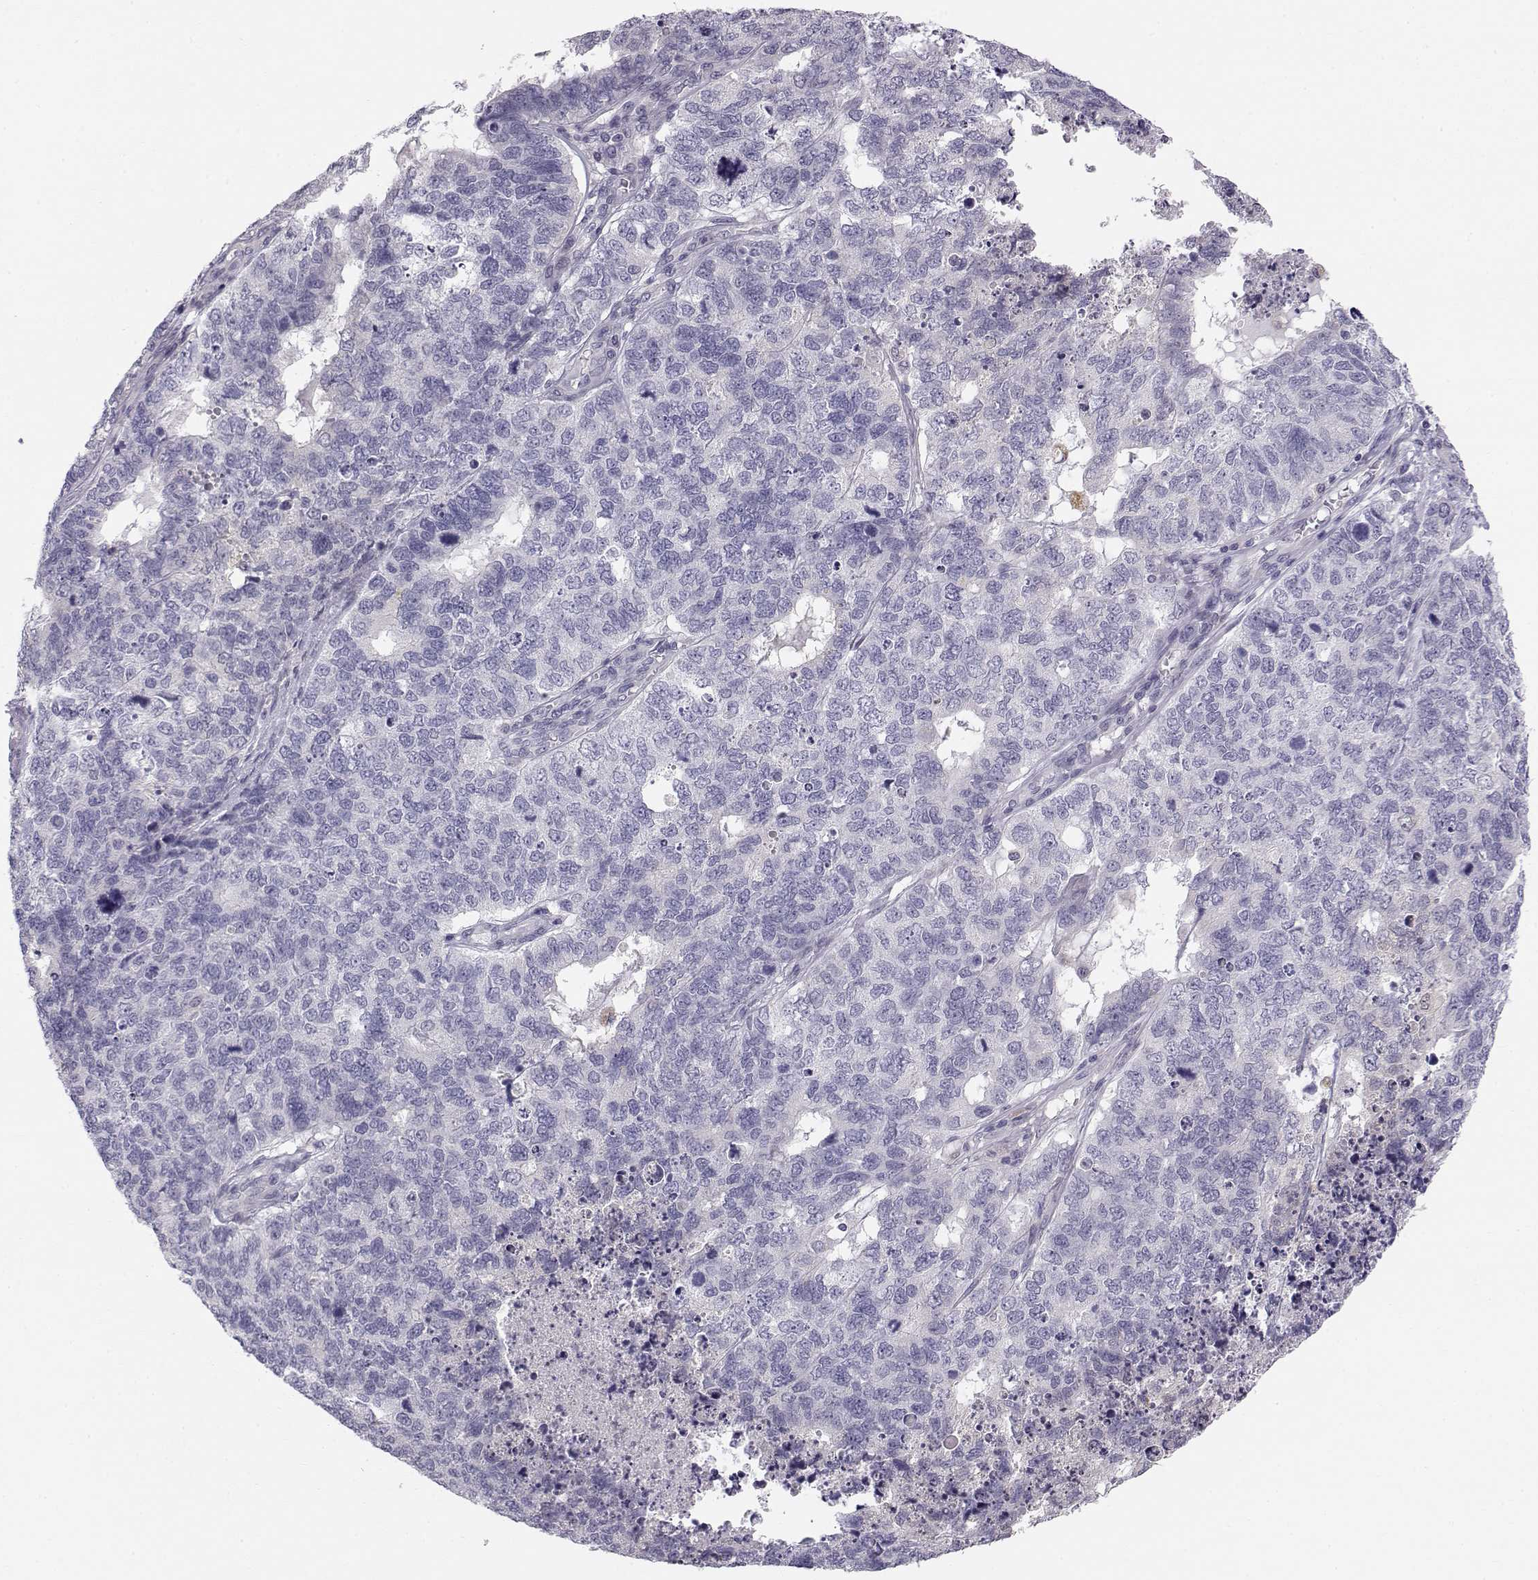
{"staining": {"intensity": "negative", "quantity": "none", "location": "none"}, "tissue": "cervical cancer", "cell_type": "Tumor cells", "image_type": "cancer", "snomed": [{"axis": "morphology", "description": "Squamous cell carcinoma, NOS"}, {"axis": "topography", "description": "Cervix"}], "caption": "Immunohistochemical staining of squamous cell carcinoma (cervical) displays no significant positivity in tumor cells. (IHC, brightfield microscopy, high magnification).", "gene": "ACSL6", "patient": {"sex": "female", "age": 63}}